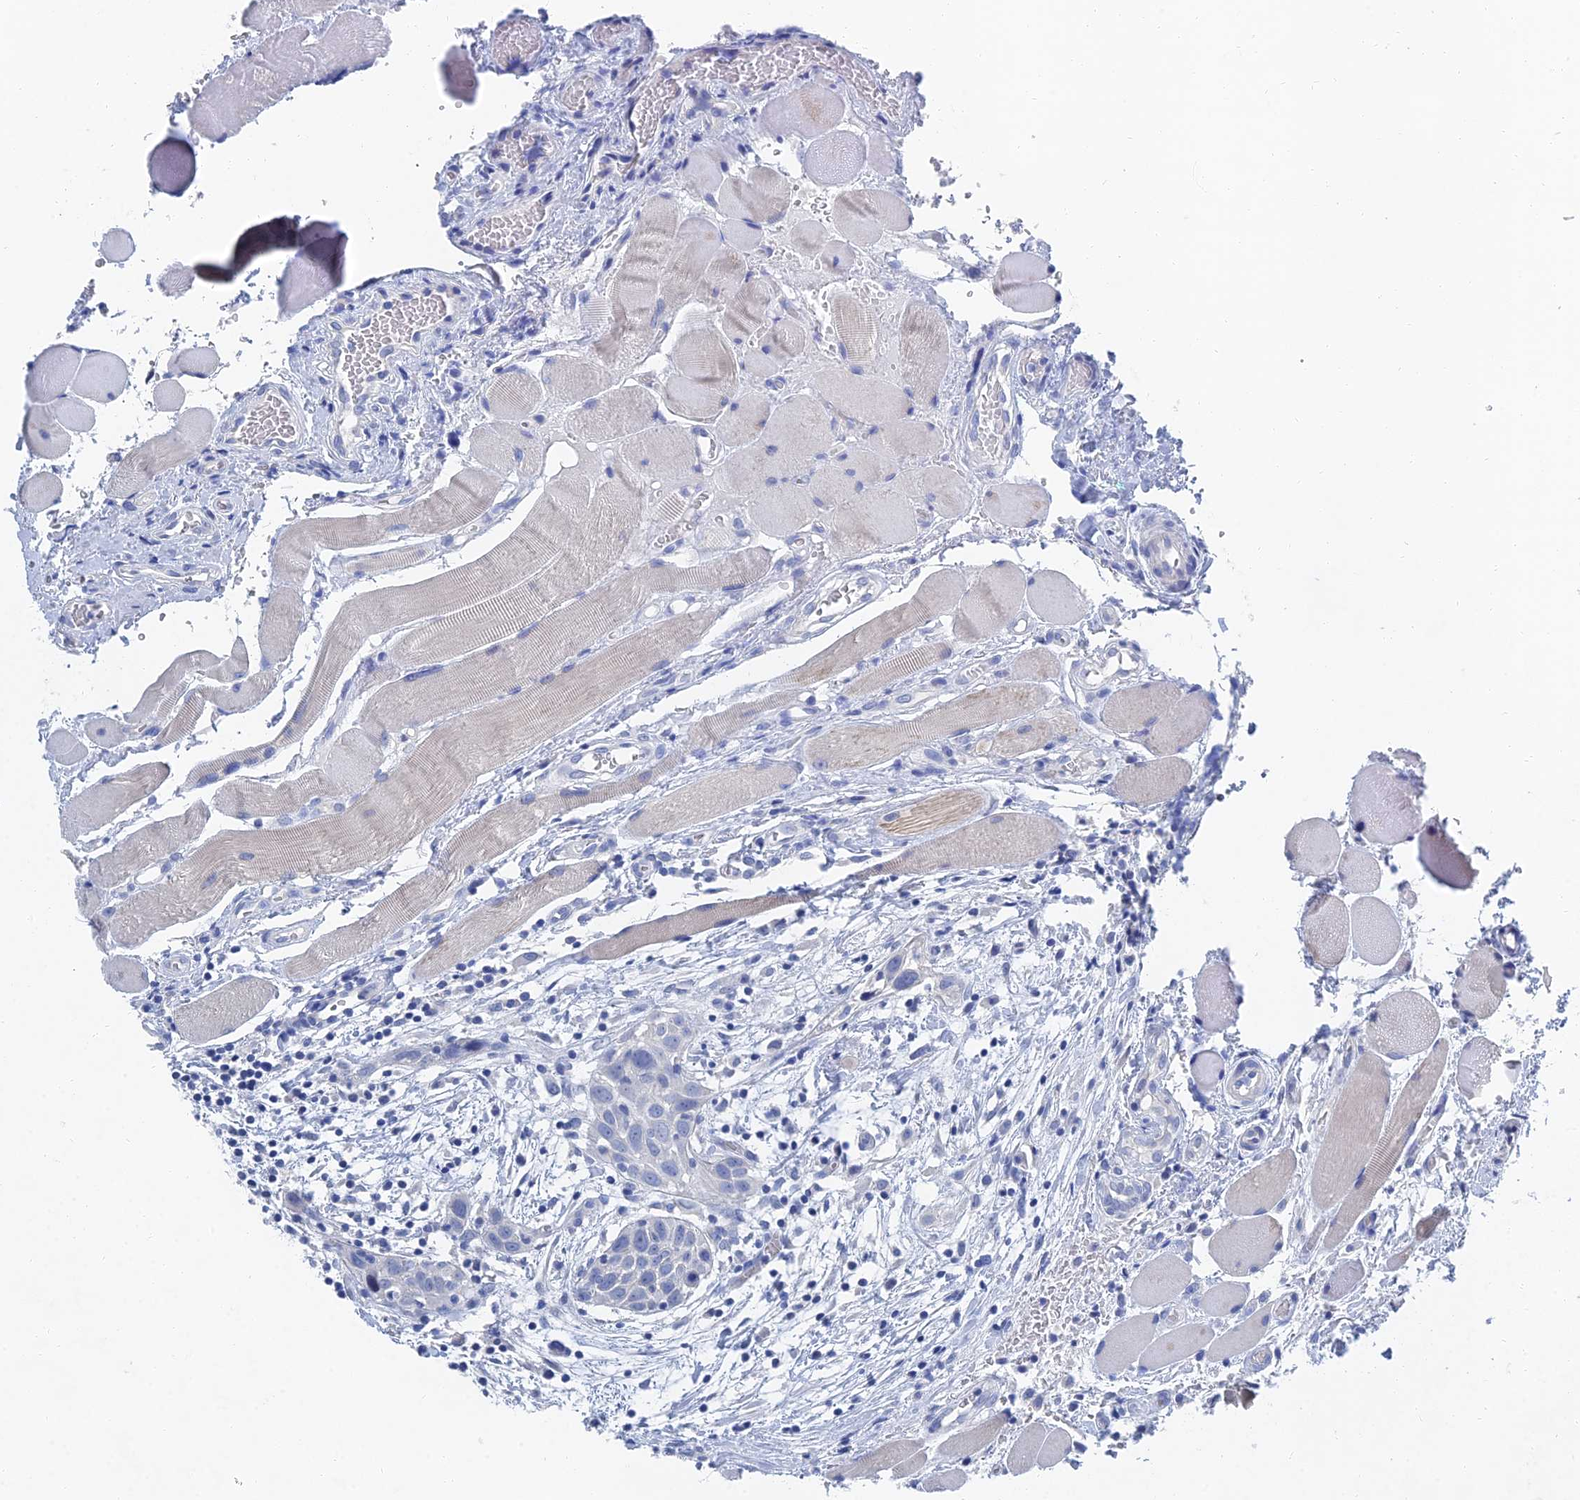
{"staining": {"intensity": "negative", "quantity": "none", "location": "none"}, "tissue": "head and neck cancer", "cell_type": "Tumor cells", "image_type": "cancer", "snomed": [{"axis": "morphology", "description": "Squamous cell carcinoma, NOS"}, {"axis": "topography", "description": "Oral tissue"}, {"axis": "topography", "description": "Head-Neck"}], "caption": "Immunohistochemistry histopathology image of neoplastic tissue: human head and neck cancer stained with DAB (3,3'-diaminobenzidine) shows no significant protein staining in tumor cells. (Stains: DAB (3,3'-diaminobenzidine) immunohistochemistry with hematoxylin counter stain, Microscopy: brightfield microscopy at high magnification).", "gene": "GFAP", "patient": {"sex": "female", "age": 50}}